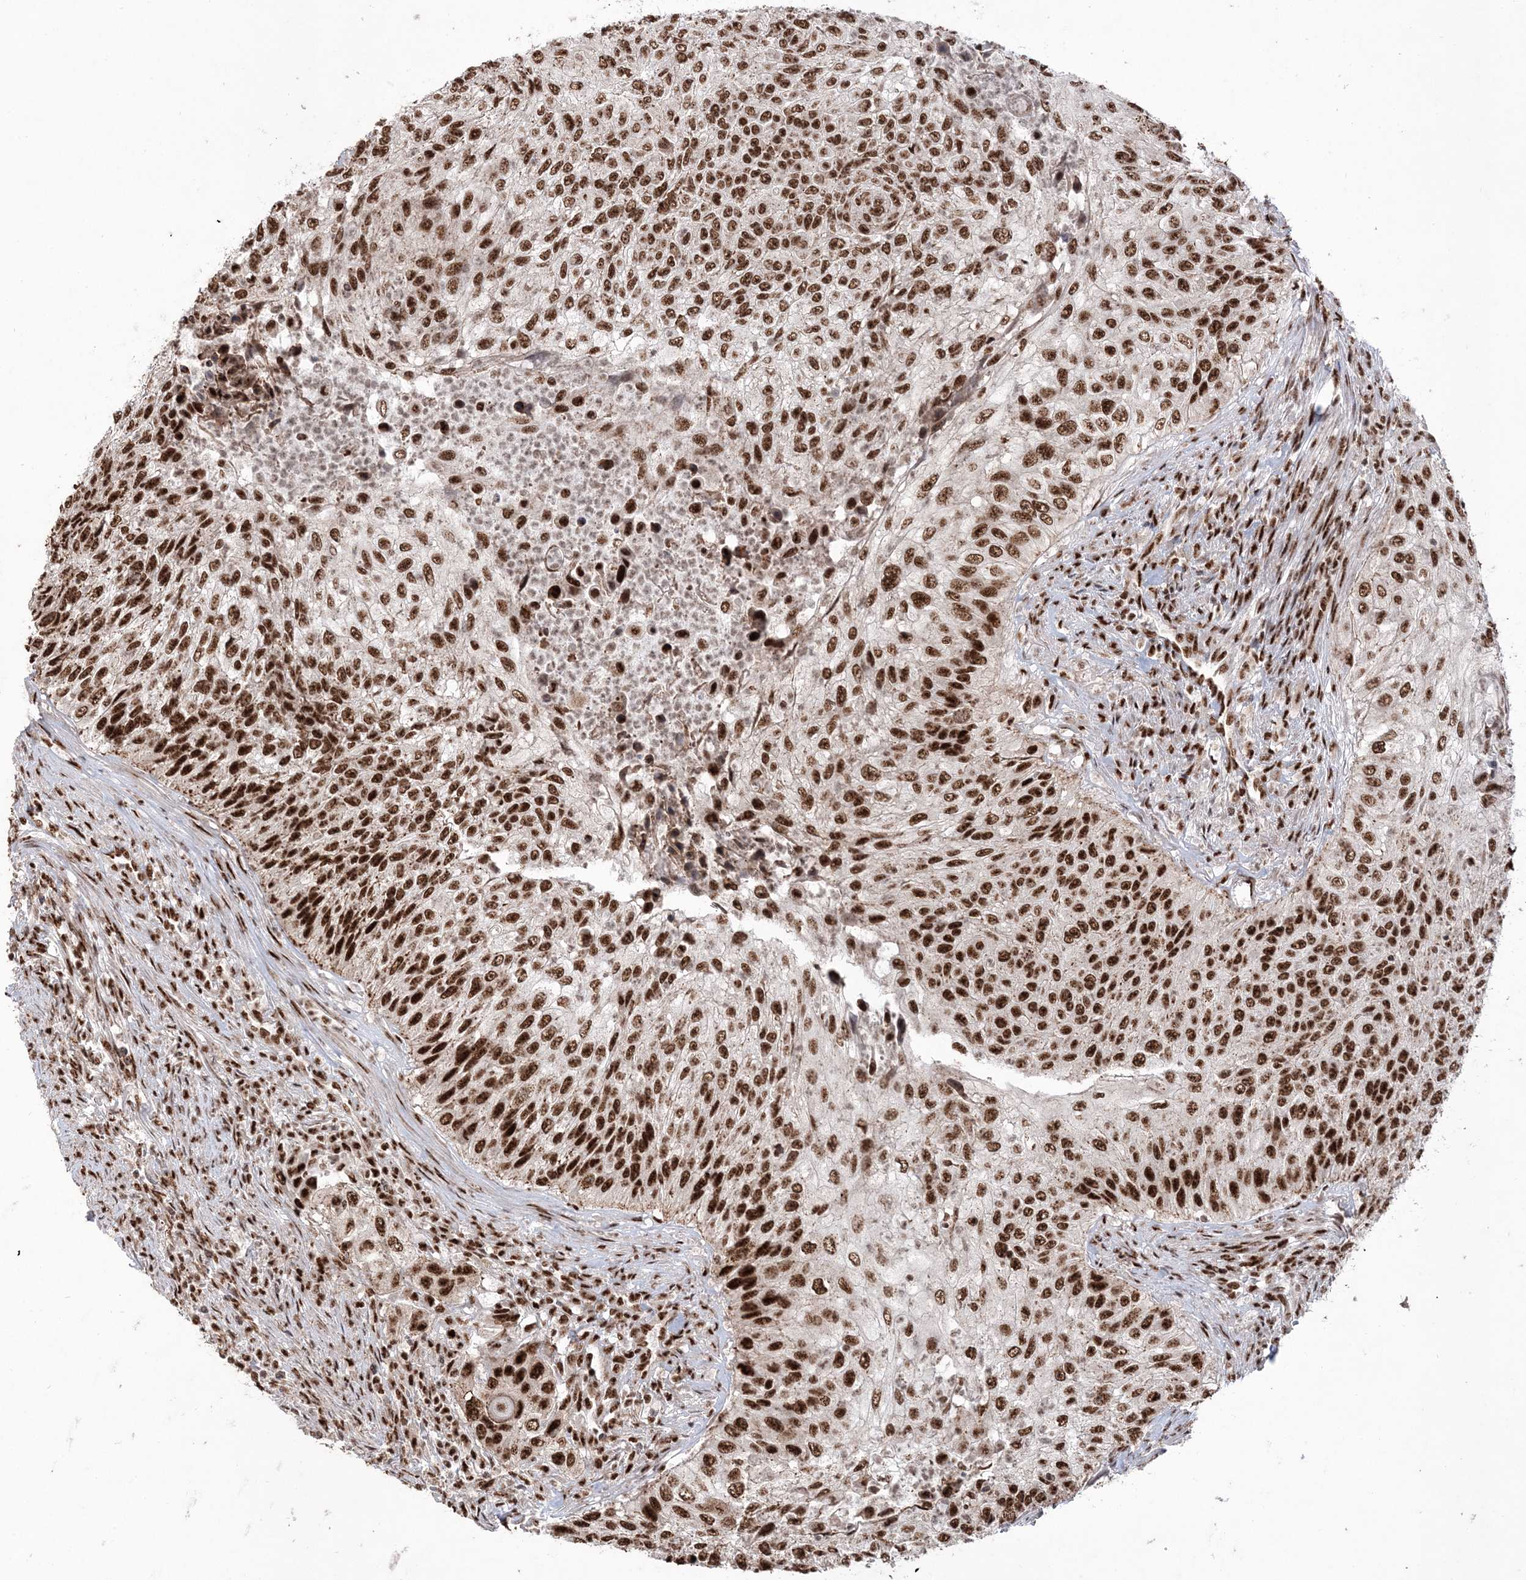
{"staining": {"intensity": "strong", "quantity": ">75%", "location": "nuclear"}, "tissue": "urothelial cancer", "cell_type": "Tumor cells", "image_type": "cancer", "snomed": [{"axis": "morphology", "description": "Urothelial carcinoma, High grade"}, {"axis": "topography", "description": "Urinary bladder"}], "caption": "High-grade urothelial carcinoma tissue shows strong nuclear positivity in approximately >75% of tumor cells", "gene": "RBM17", "patient": {"sex": "female", "age": 60}}